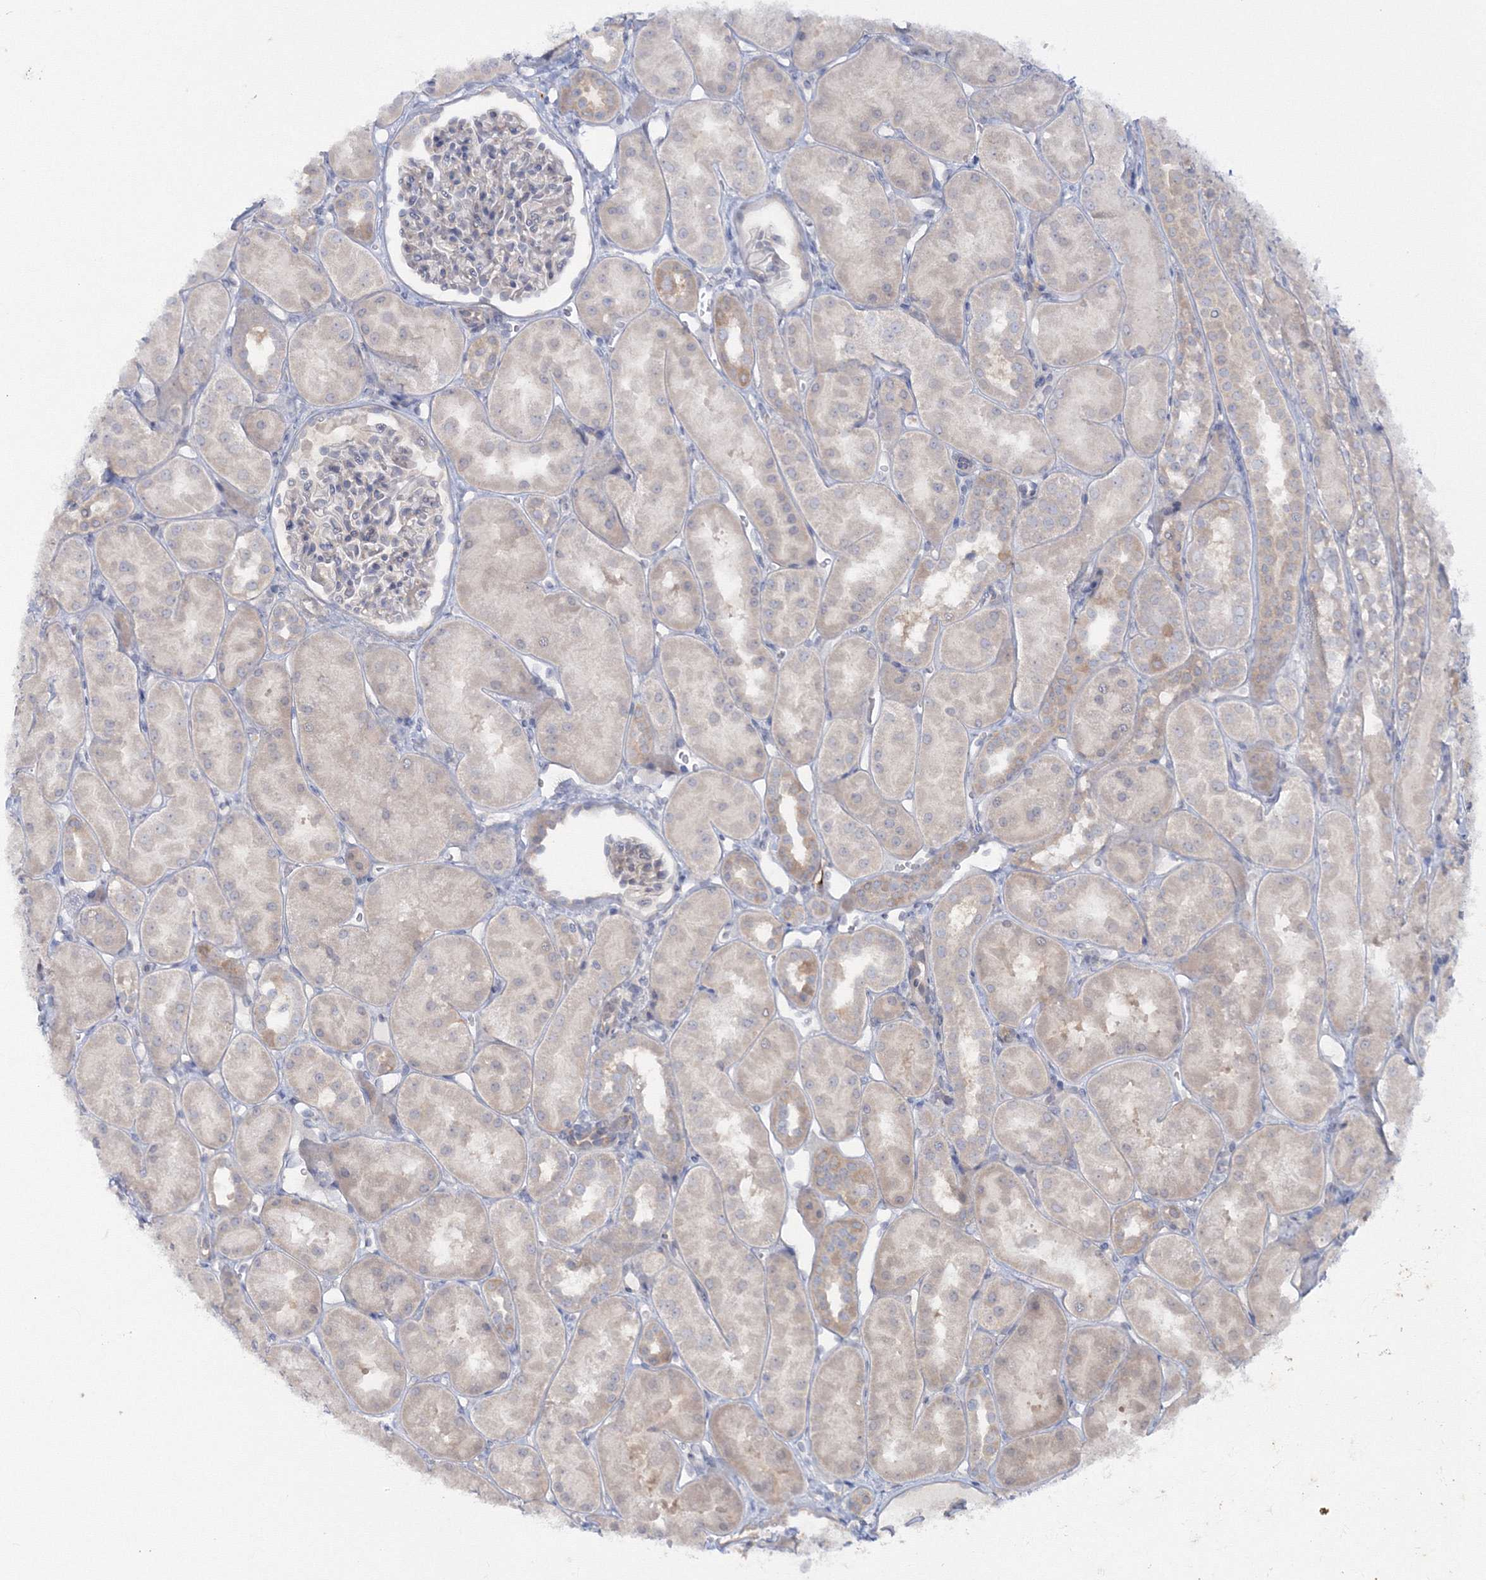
{"staining": {"intensity": "negative", "quantity": "none", "location": "none"}, "tissue": "kidney", "cell_type": "Cells in glomeruli", "image_type": "normal", "snomed": [{"axis": "morphology", "description": "Normal tissue, NOS"}, {"axis": "topography", "description": "Kidney"}, {"axis": "topography", "description": "Urinary bladder"}], "caption": "Human kidney stained for a protein using immunohistochemistry (IHC) shows no staining in cells in glomeruli.", "gene": "IPMK", "patient": {"sex": "male", "age": 16}}